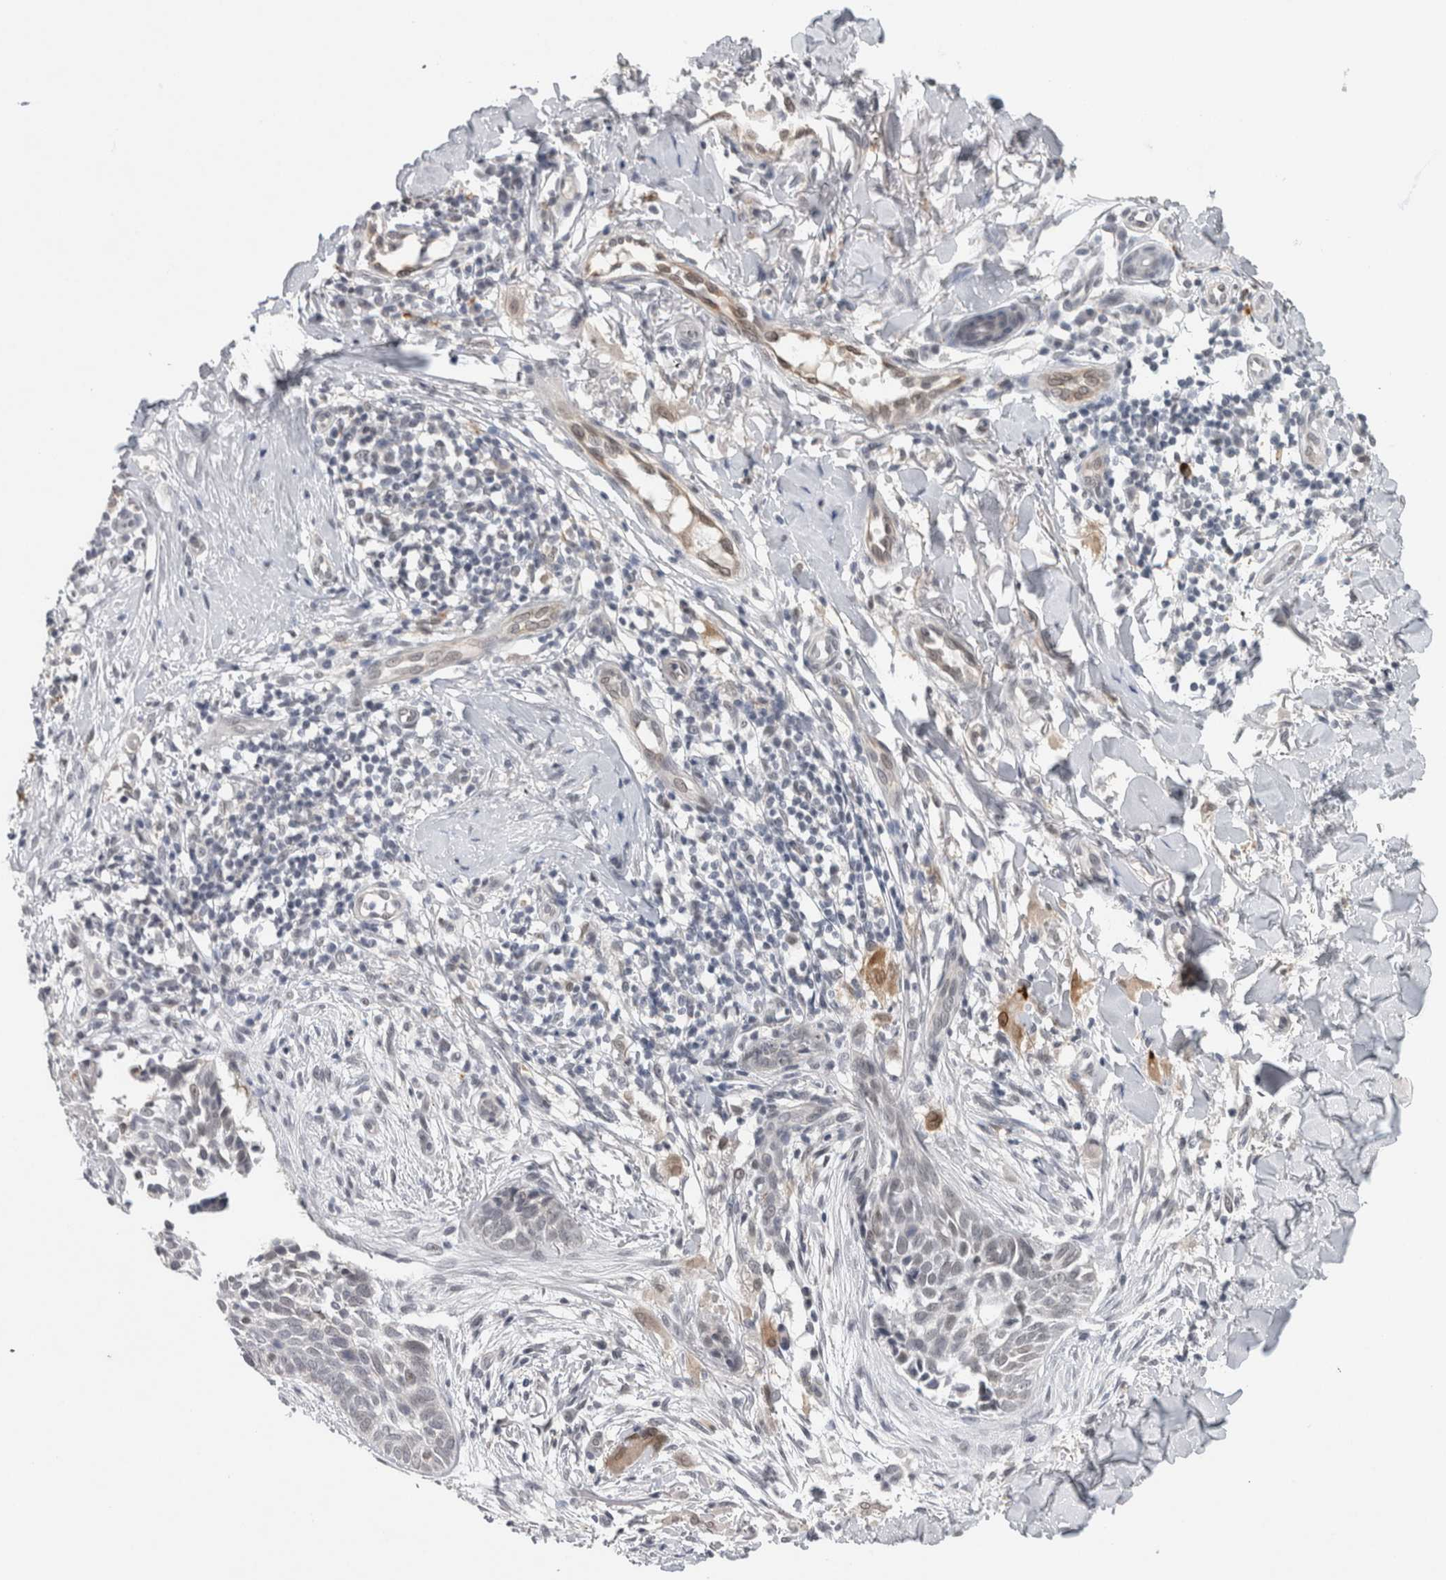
{"staining": {"intensity": "negative", "quantity": "none", "location": "none"}, "tissue": "skin cancer", "cell_type": "Tumor cells", "image_type": "cancer", "snomed": [{"axis": "morphology", "description": "Normal tissue, NOS"}, {"axis": "morphology", "description": "Basal cell carcinoma"}, {"axis": "topography", "description": "Skin"}], "caption": "Image shows no significant protein expression in tumor cells of skin basal cell carcinoma.", "gene": "PRXL2A", "patient": {"sex": "male", "age": 67}}